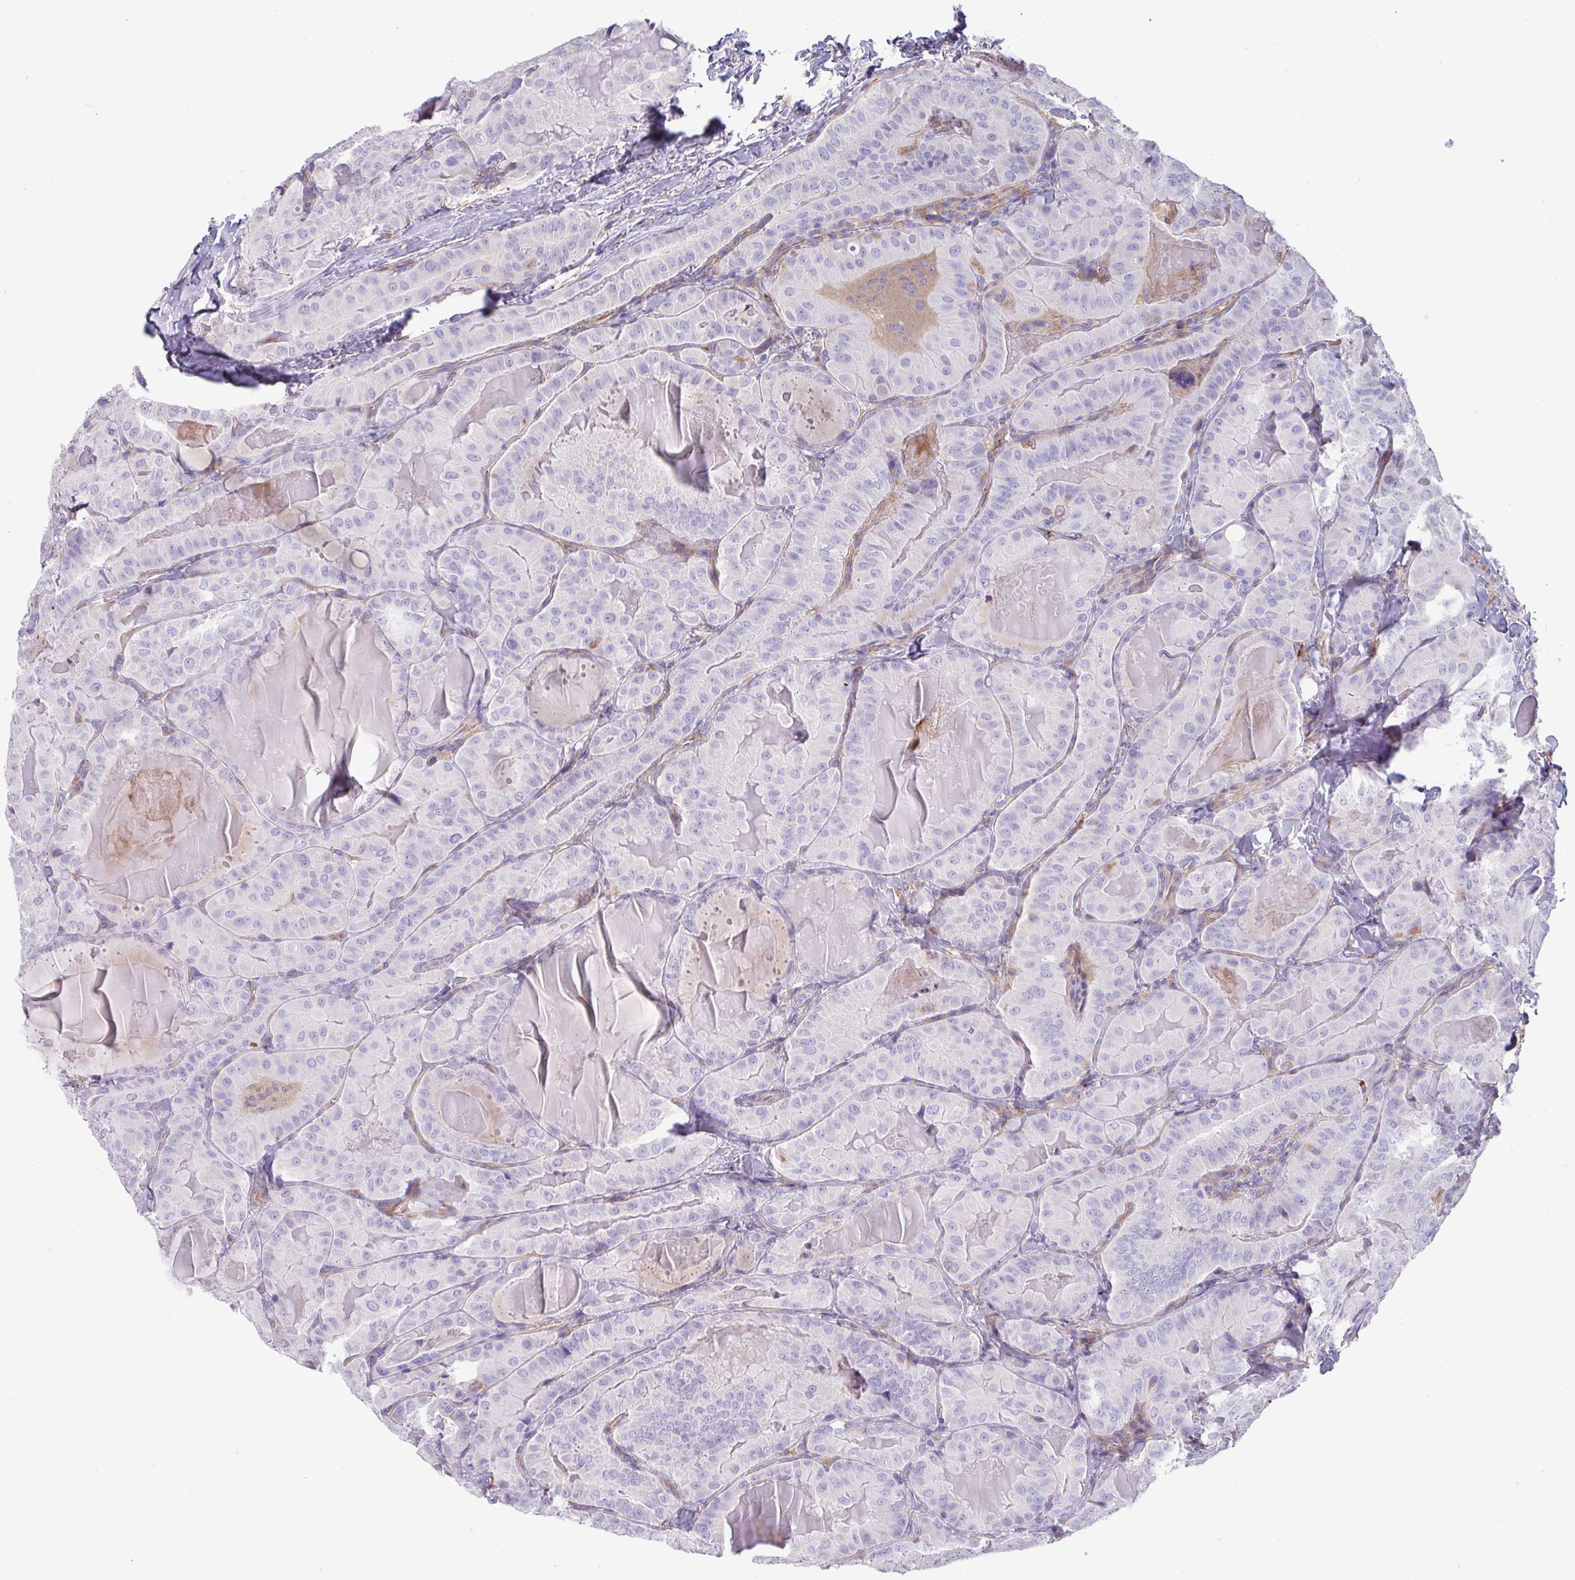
{"staining": {"intensity": "negative", "quantity": "none", "location": "none"}, "tissue": "thyroid cancer", "cell_type": "Tumor cells", "image_type": "cancer", "snomed": [{"axis": "morphology", "description": "Papillary adenocarcinoma, NOS"}, {"axis": "topography", "description": "Thyroid gland"}], "caption": "IHC of human papillary adenocarcinoma (thyroid) exhibits no staining in tumor cells.", "gene": "KIRREL3", "patient": {"sex": "female", "age": 68}}